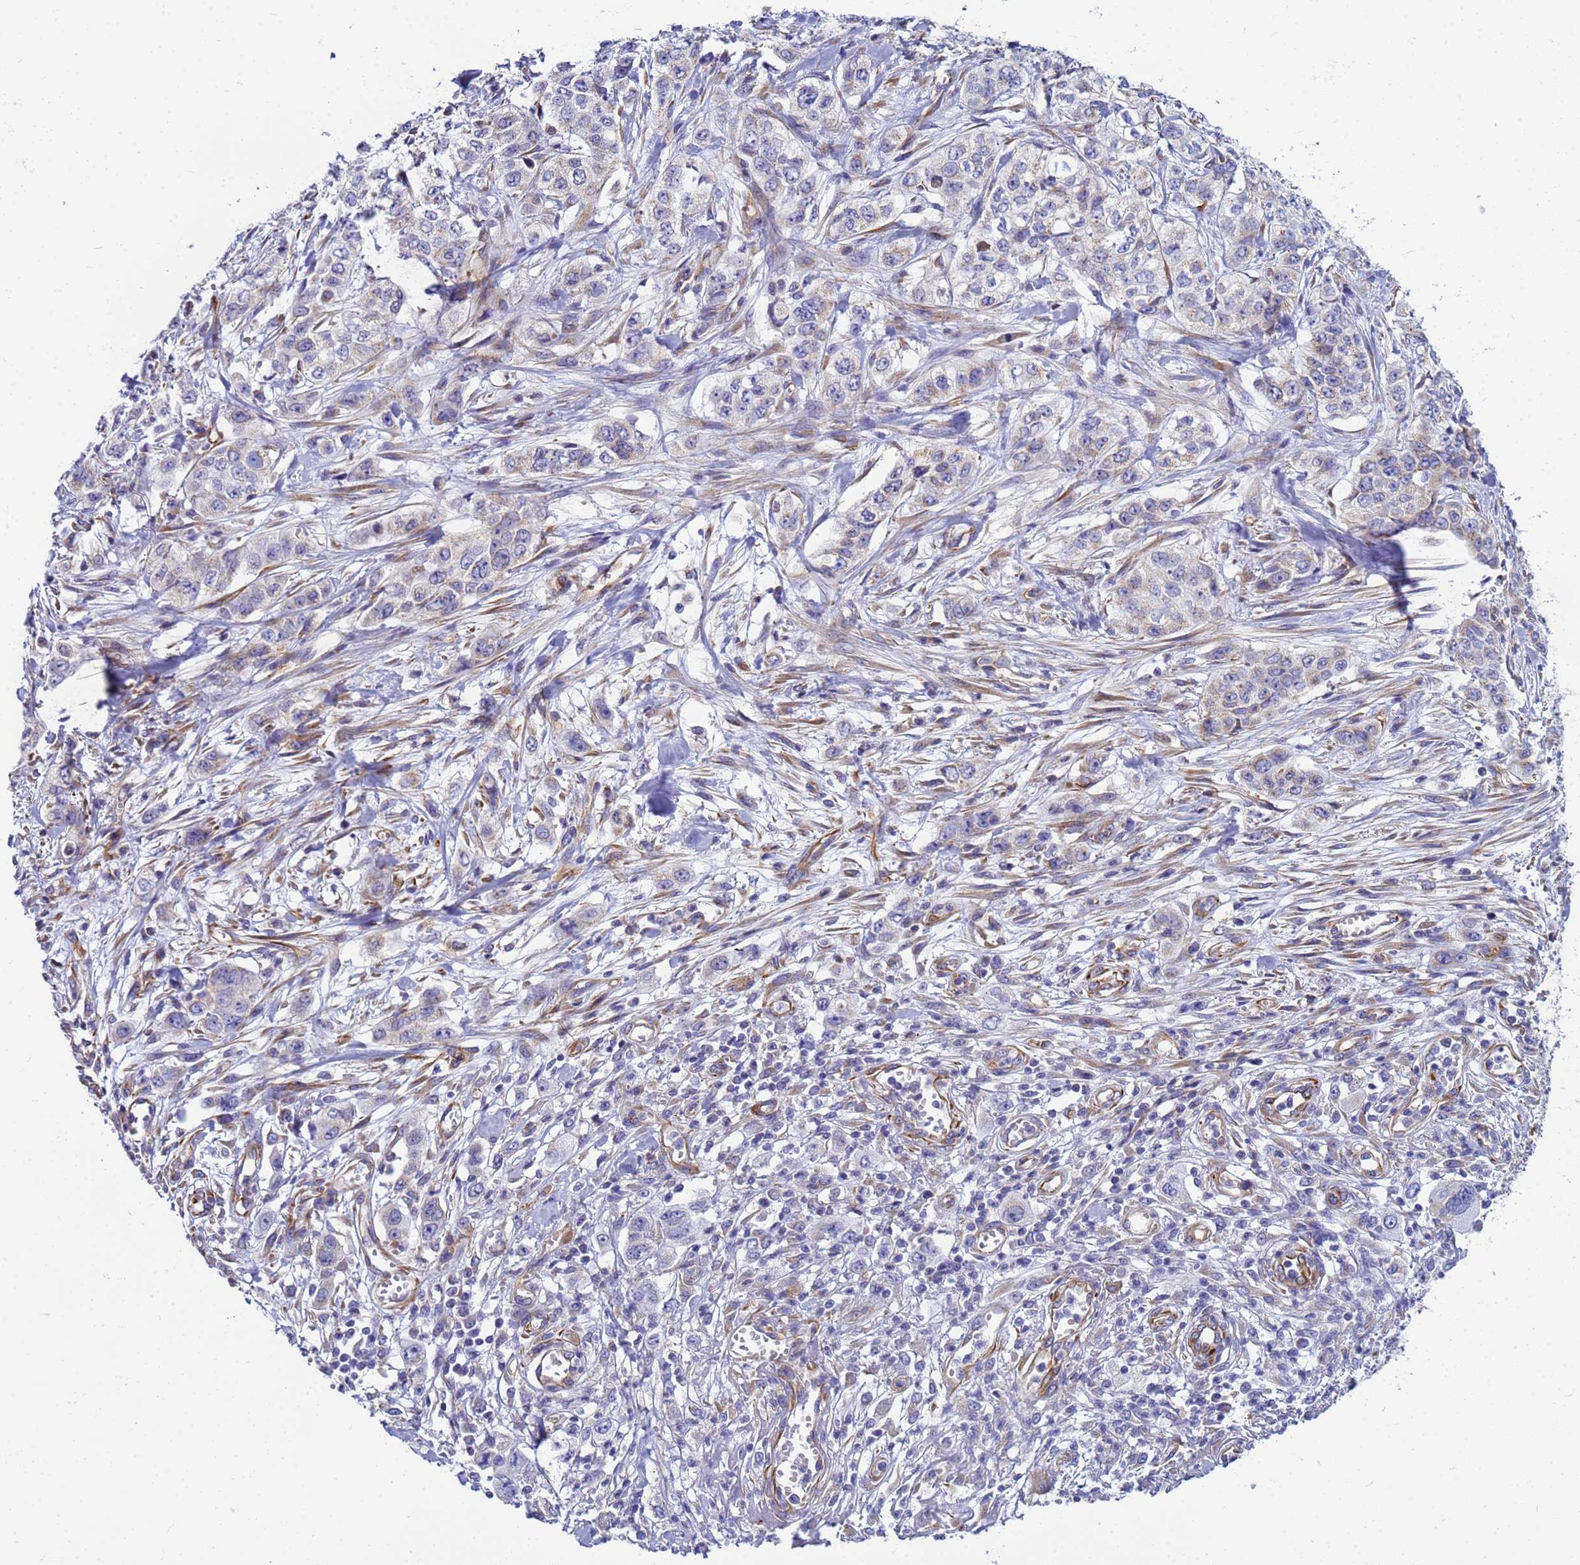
{"staining": {"intensity": "weak", "quantity": "<25%", "location": "cytoplasmic/membranous"}, "tissue": "stomach cancer", "cell_type": "Tumor cells", "image_type": "cancer", "snomed": [{"axis": "morphology", "description": "Adenocarcinoma, NOS"}, {"axis": "topography", "description": "Stomach, upper"}], "caption": "Immunohistochemistry image of neoplastic tissue: human stomach cancer stained with DAB displays no significant protein staining in tumor cells.", "gene": "UBXN2B", "patient": {"sex": "male", "age": 62}}